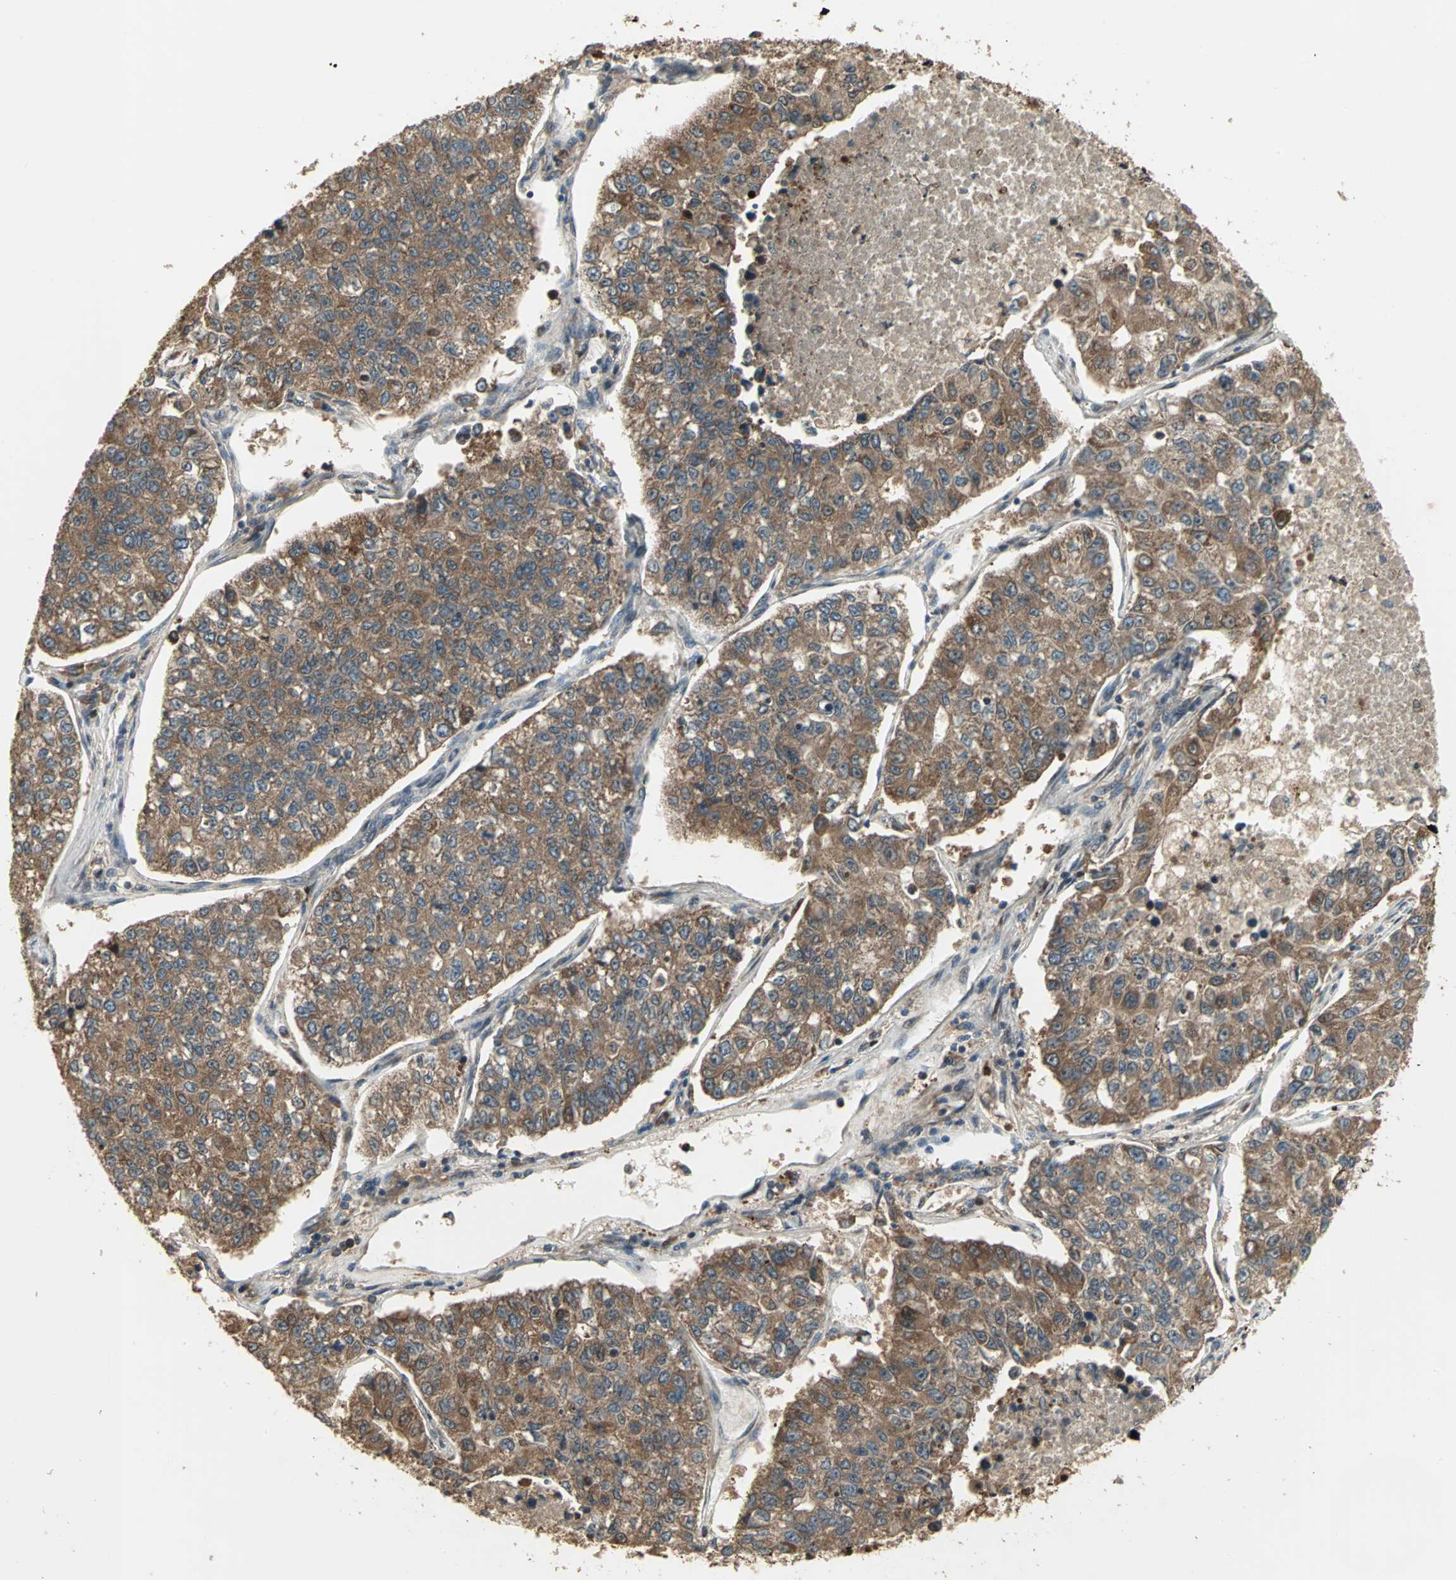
{"staining": {"intensity": "strong", "quantity": ">75%", "location": "cytoplasmic/membranous"}, "tissue": "lung cancer", "cell_type": "Tumor cells", "image_type": "cancer", "snomed": [{"axis": "morphology", "description": "Adenocarcinoma, NOS"}, {"axis": "topography", "description": "Lung"}], "caption": "Lung cancer (adenocarcinoma) stained with a protein marker reveals strong staining in tumor cells.", "gene": "AMT", "patient": {"sex": "male", "age": 49}}